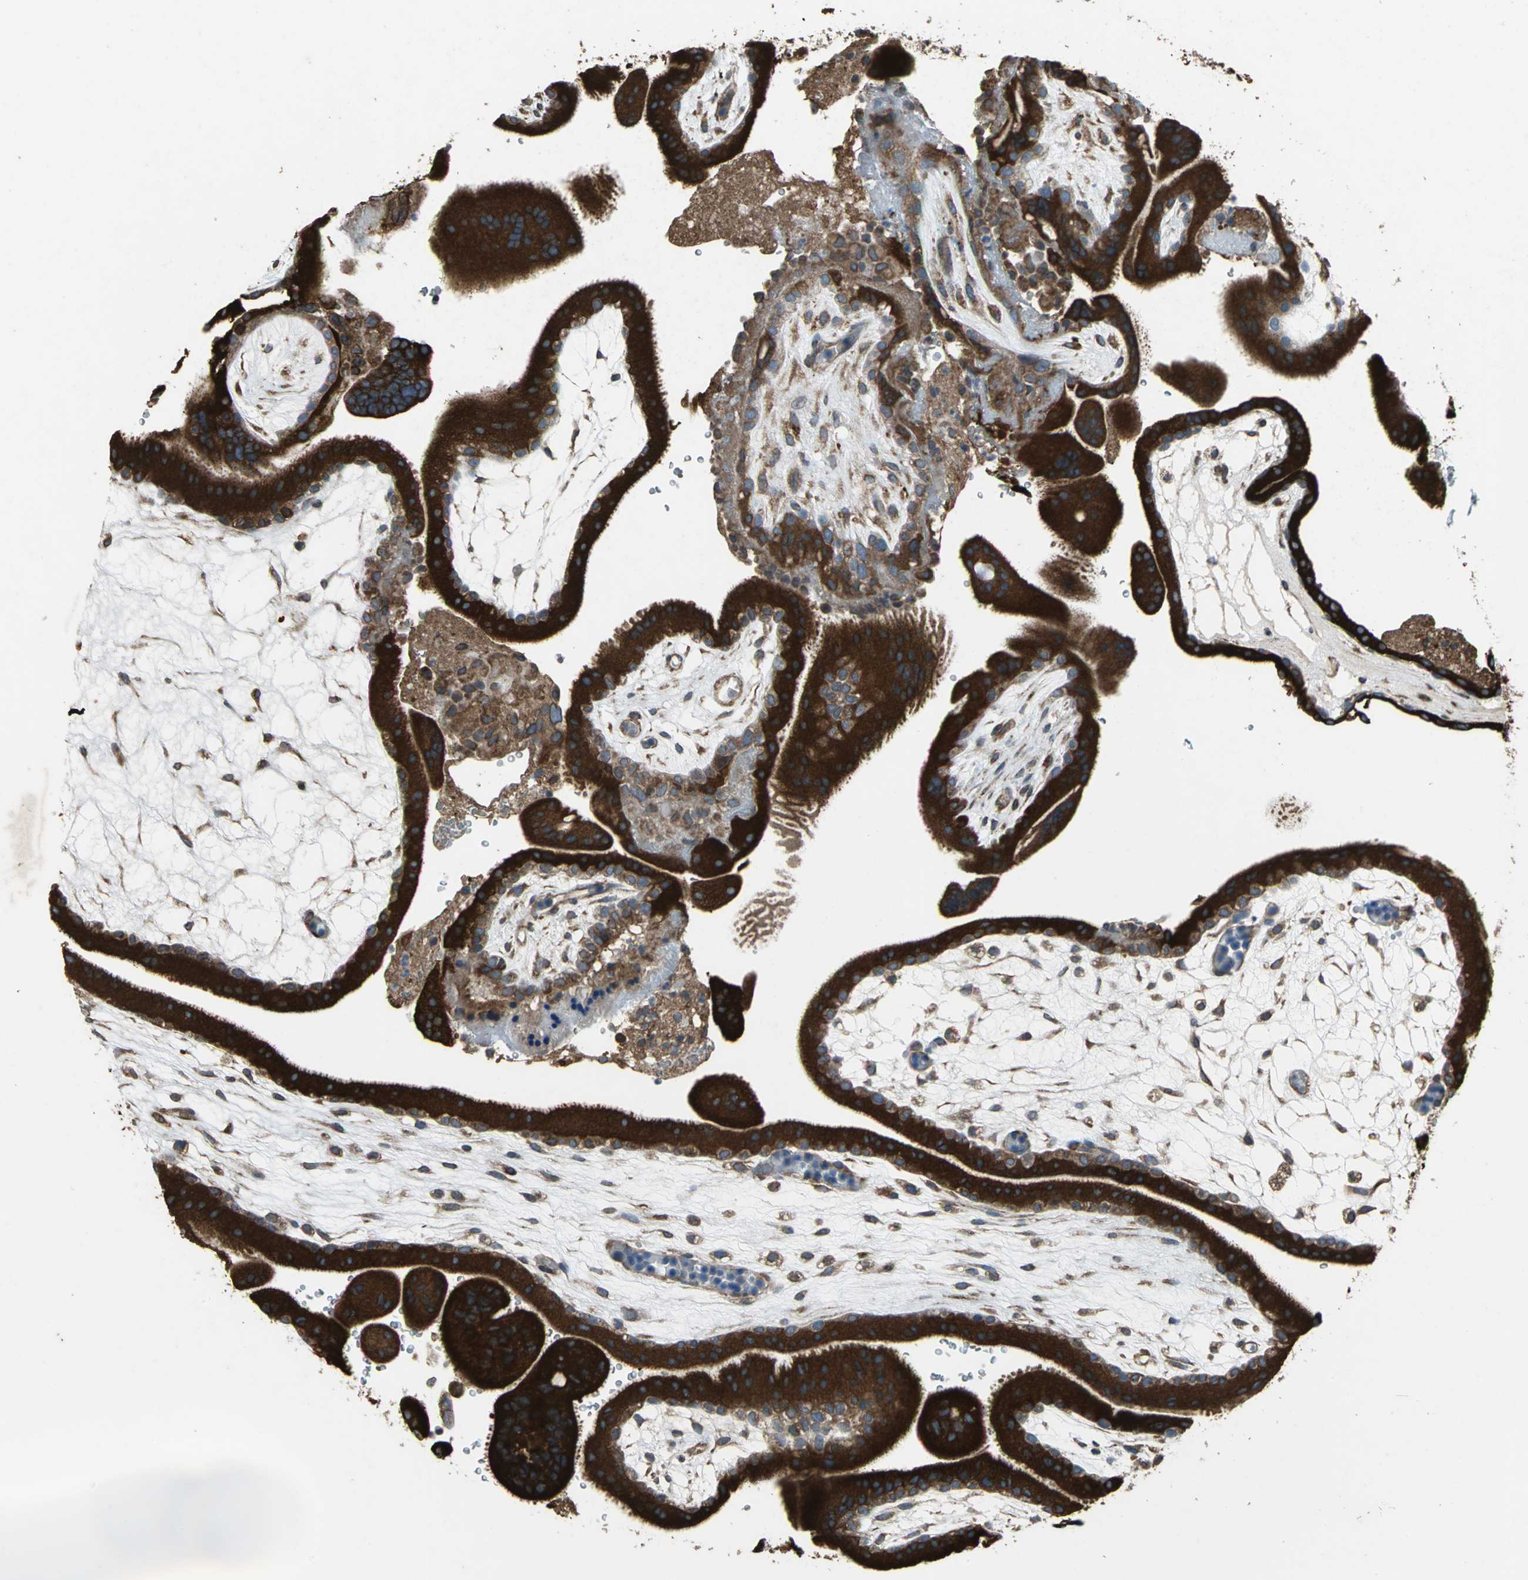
{"staining": {"intensity": "moderate", "quantity": "25%-75%", "location": "cytoplasmic/membranous"}, "tissue": "placenta", "cell_type": "Decidual cells", "image_type": "normal", "snomed": [{"axis": "morphology", "description": "Normal tissue, NOS"}, {"axis": "topography", "description": "Placenta"}], "caption": "An image of placenta stained for a protein shows moderate cytoplasmic/membranous brown staining in decidual cells. Immunohistochemistry (ihc) stains the protein in brown and the nuclei are stained blue.", "gene": "SYVN1", "patient": {"sex": "female", "age": 19}}